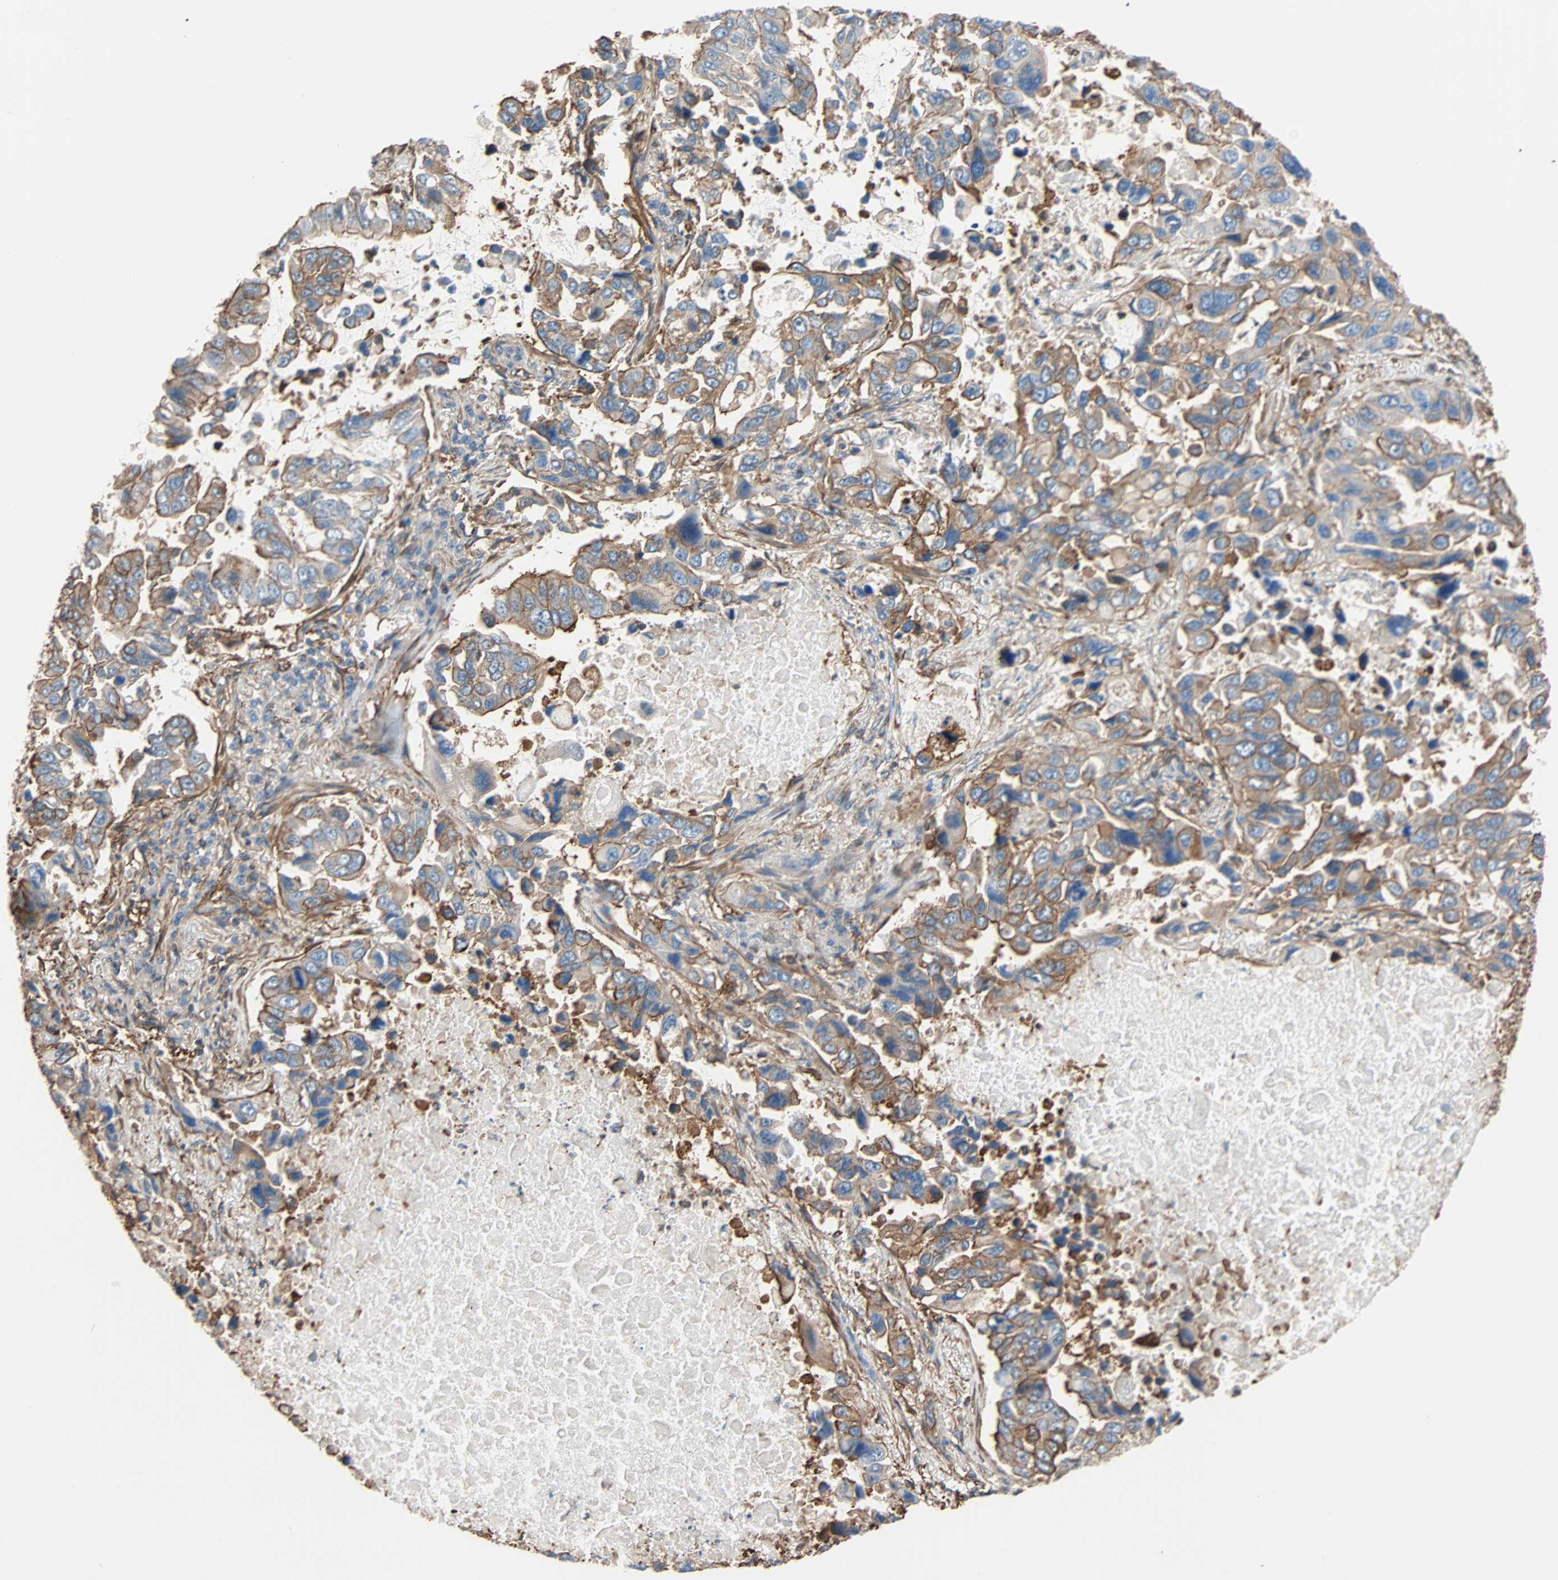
{"staining": {"intensity": "moderate", "quantity": "<25%", "location": "cytoplasmic/membranous"}, "tissue": "lung cancer", "cell_type": "Tumor cells", "image_type": "cancer", "snomed": [{"axis": "morphology", "description": "Adenocarcinoma, NOS"}, {"axis": "topography", "description": "Lung"}], "caption": "Protein analysis of lung cancer (adenocarcinoma) tissue displays moderate cytoplasmic/membranous staining in about <25% of tumor cells.", "gene": "GALNT10", "patient": {"sex": "male", "age": 64}}